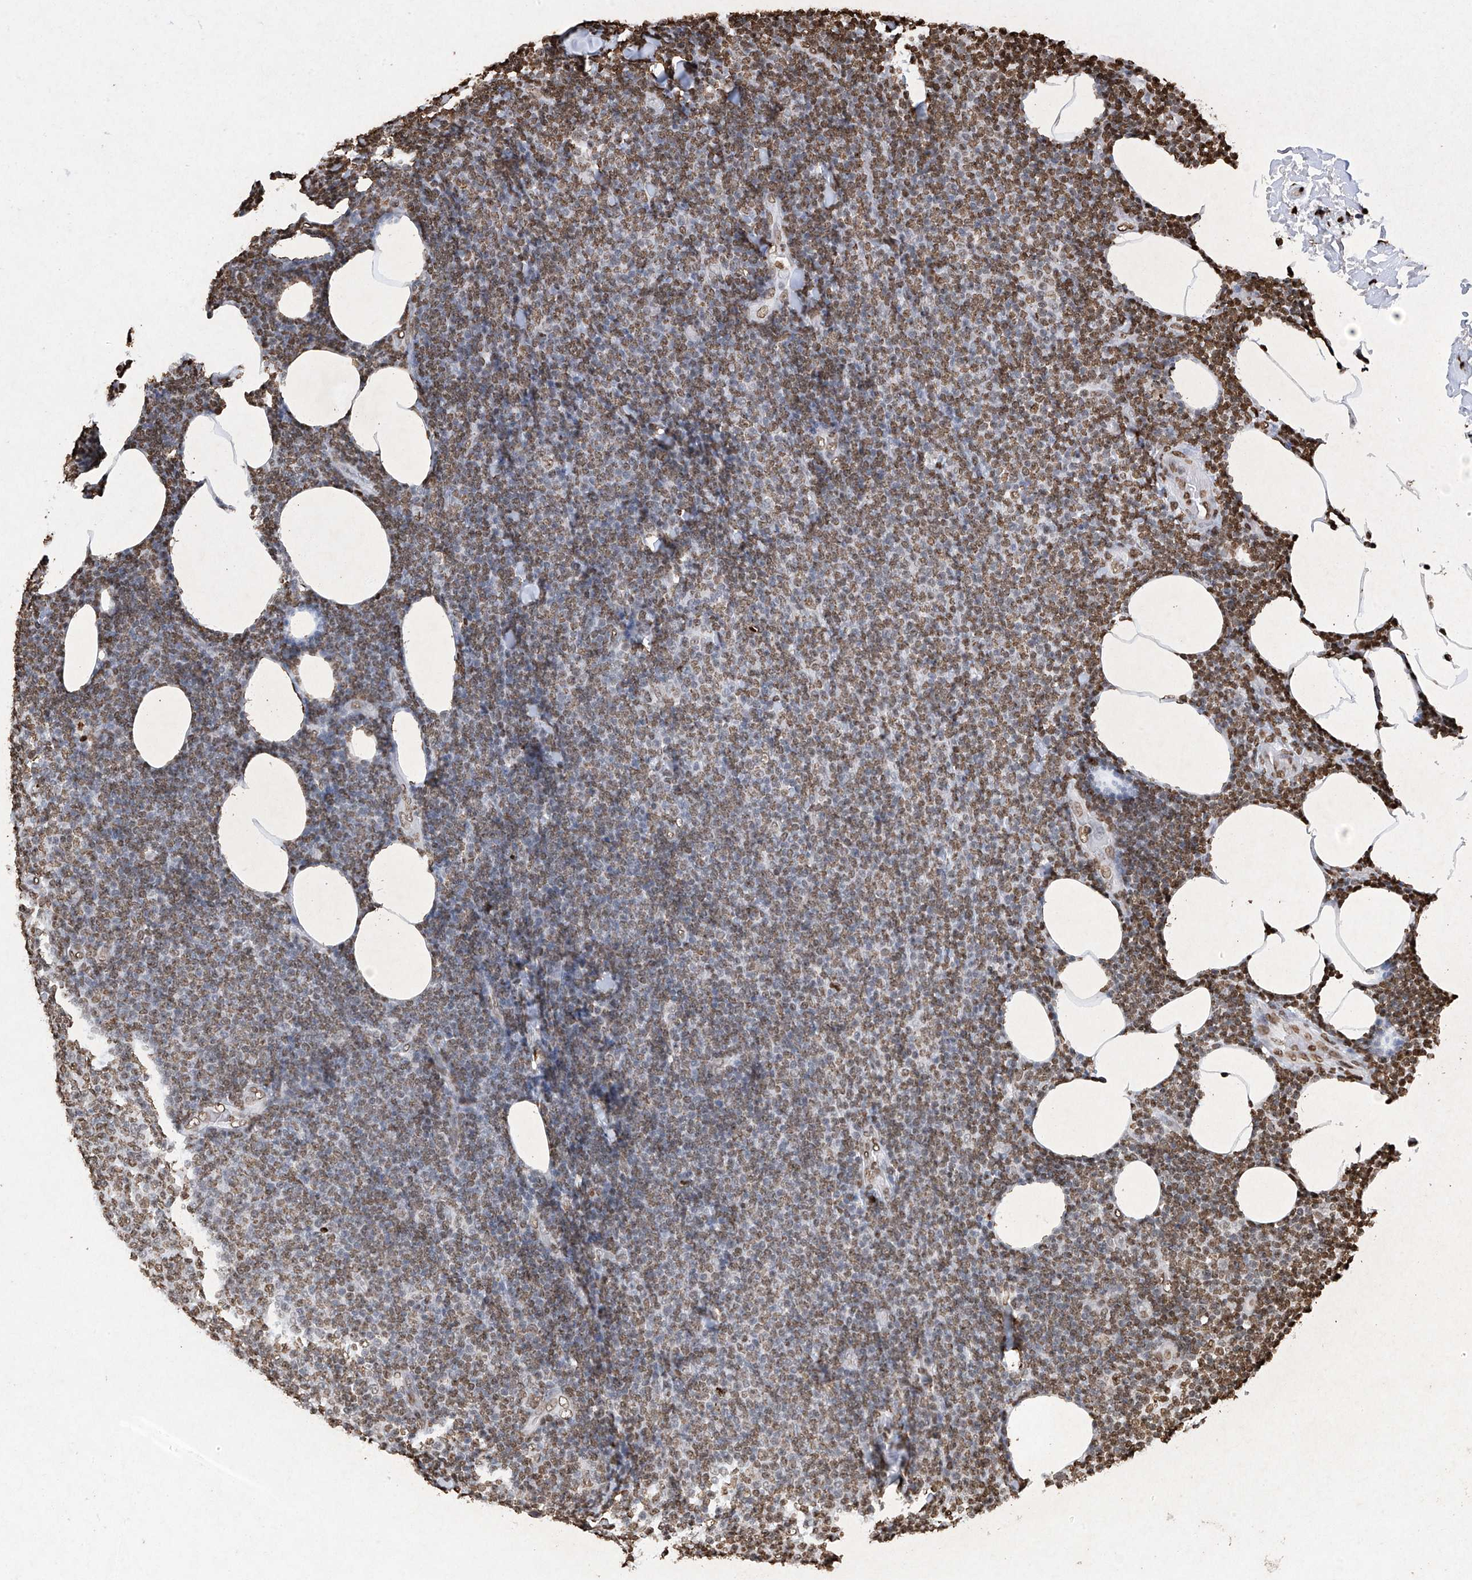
{"staining": {"intensity": "moderate", "quantity": ">75%", "location": "nuclear"}, "tissue": "lymphoma", "cell_type": "Tumor cells", "image_type": "cancer", "snomed": [{"axis": "morphology", "description": "Malignant lymphoma, non-Hodgkin's type, Low grade"}, {"axis": "topography", "description": "Lymph node"}], "caption": "Approximately >75% of tumor cells in low-grade malignant lymphoma, non-Hodgkin's type demonstrate moderate nuclear protein staining as visualized by brown immunohistochemical staining.", "gene": "H3-3A", "patient": {"sex": "male", "age": 66}}